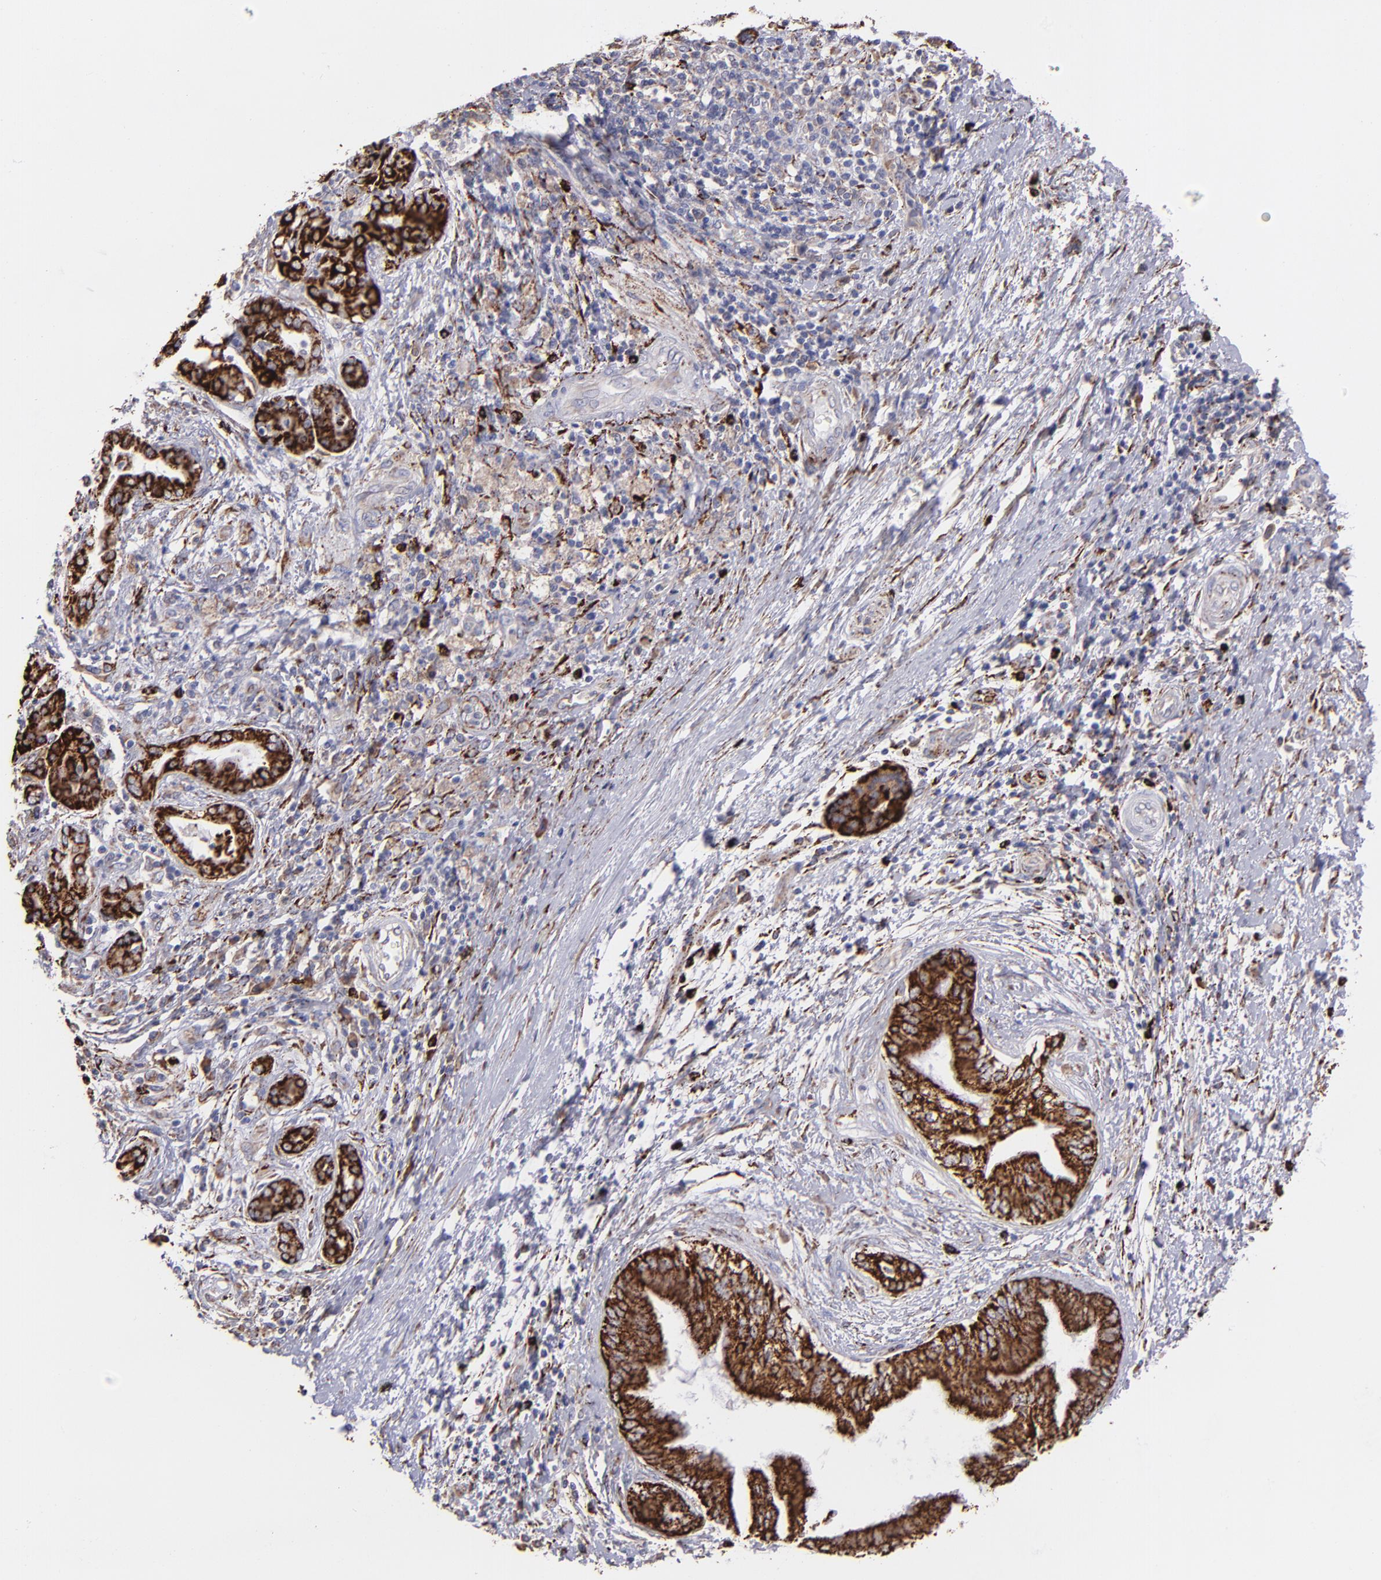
{"staining": {"intensity": "strong", "quantity": ">75%", "location": "cytoplasmic/membranous"}, "tissue": "pancreatic cancer", "cell_type": "Tumor cells", "image_type": "cancer", "snomed": [{"axis": "morphology", "description": "Adenocarcinoma, NOS"}, {"axis": "topography", "description": "Pancreas"}], "caption": "Immunohistochemistry (IHC) micrograph of neoplastic tissue: human adenocarcinoma (pancreatic) stained using immunohistochemistry (IHC) exhibits high levels of strong protein expression localized specifically in the cytoplasmic/membranous of tumor cells, appearing as a cytoplasmic/membranous brown color.", "gene": "MAOB", "patient": {"sex": "female", "age": 70}}